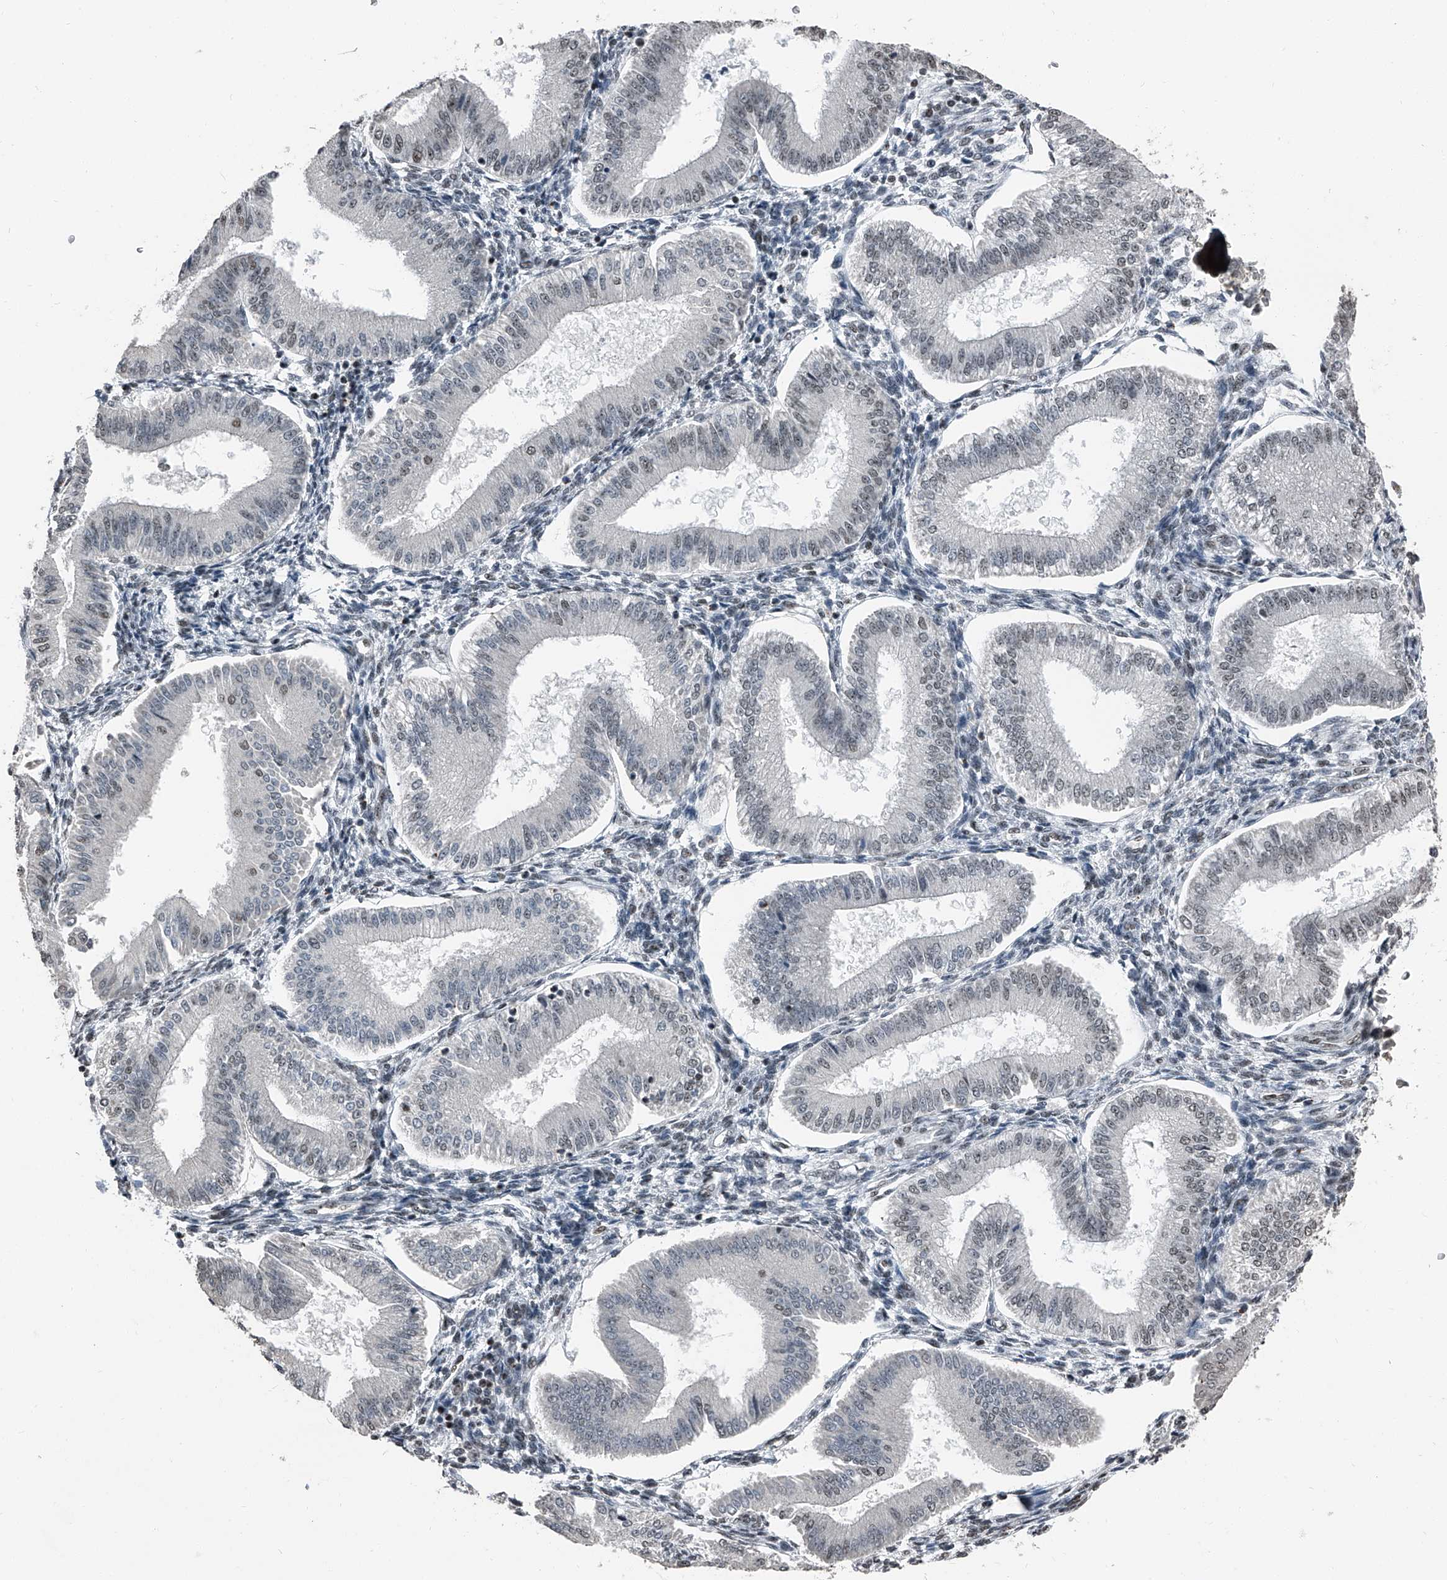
{"staining": {"intensity": "weak", "quantity": "25%-75%", "location": "nuclear"}, "tissue": "endometrium", "cell_type": "Cells in endometrial stroma", "image_type": "normal", "snomed": [{"axis": "morphology", "description": "Normal tissue, NOS"}, {"axis": "topography", "description": "Endometrium"}], "caption": "Immunohistochemistry of benign human endometrium displays low levels of weak nuclear positivity in about 25%-75% of cells in endometrial stroma. Using DAB (3,3'-diaminobenzidine) (brown) and hematoxylin (blue) stains, captured at high magnification using brightfield microscopy.", "gene": "TCOF1", "patient": {"sex": "female", "age": 39}}